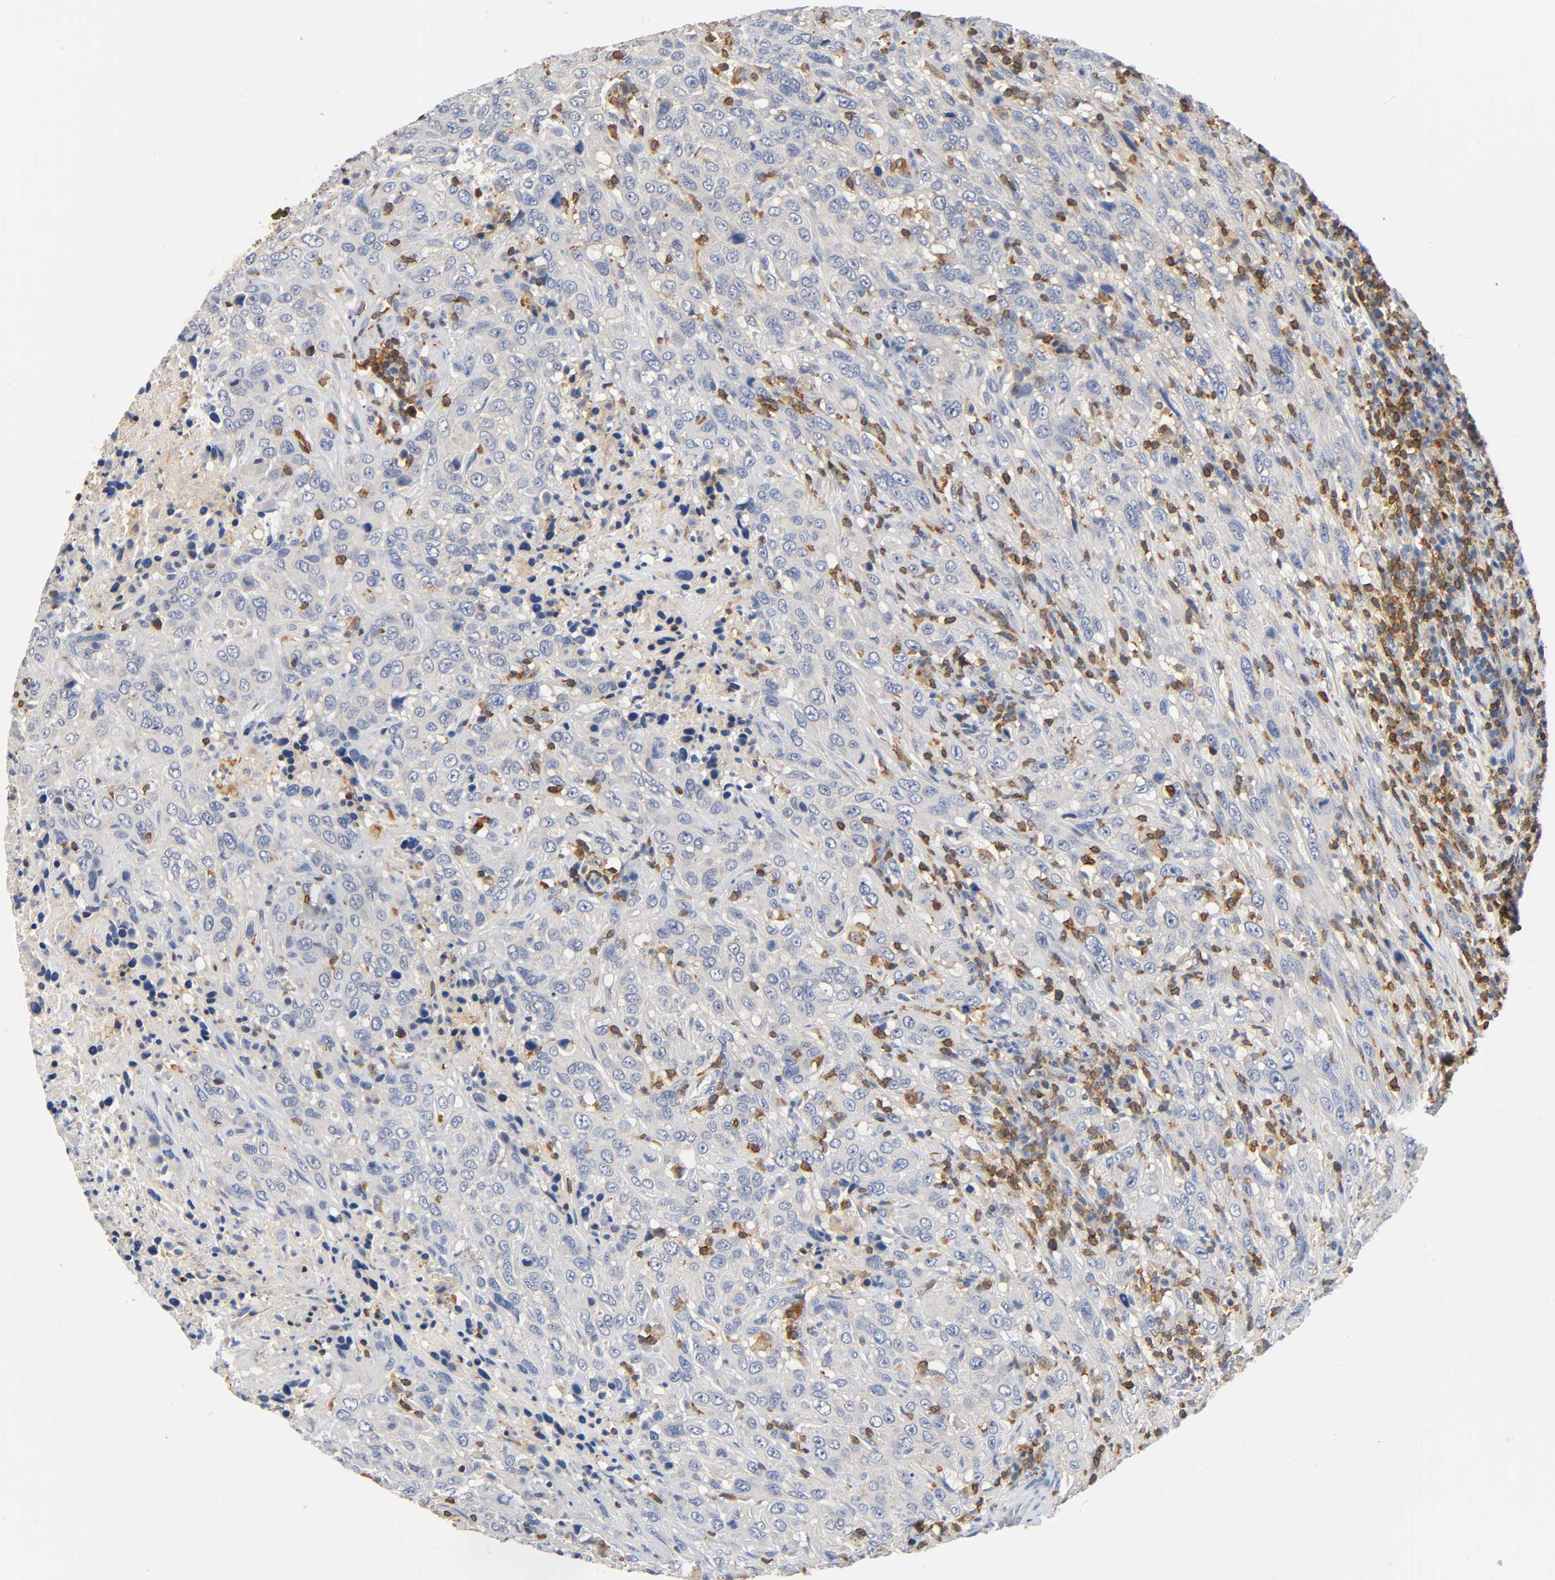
{"staining": {"intensity": "negative", "quantity": "none", "location": "none"}, "tissue": "urothelial cancer", "cell_type": "Tumor cells", "image_type": "cancer", "snomed": [{"axis": "morphology", "description": "Urothelial carcinoma, High grade"}, {"axis": "topography", "description": "Urinary bladder"}], "caption": "Immunohistochemical staining of human urothelial carcinoma (high-grade) reveals no significant expression in tumor cells.", "gene": "UCKL1", "patient": {"sex": "male", "age": 61}}